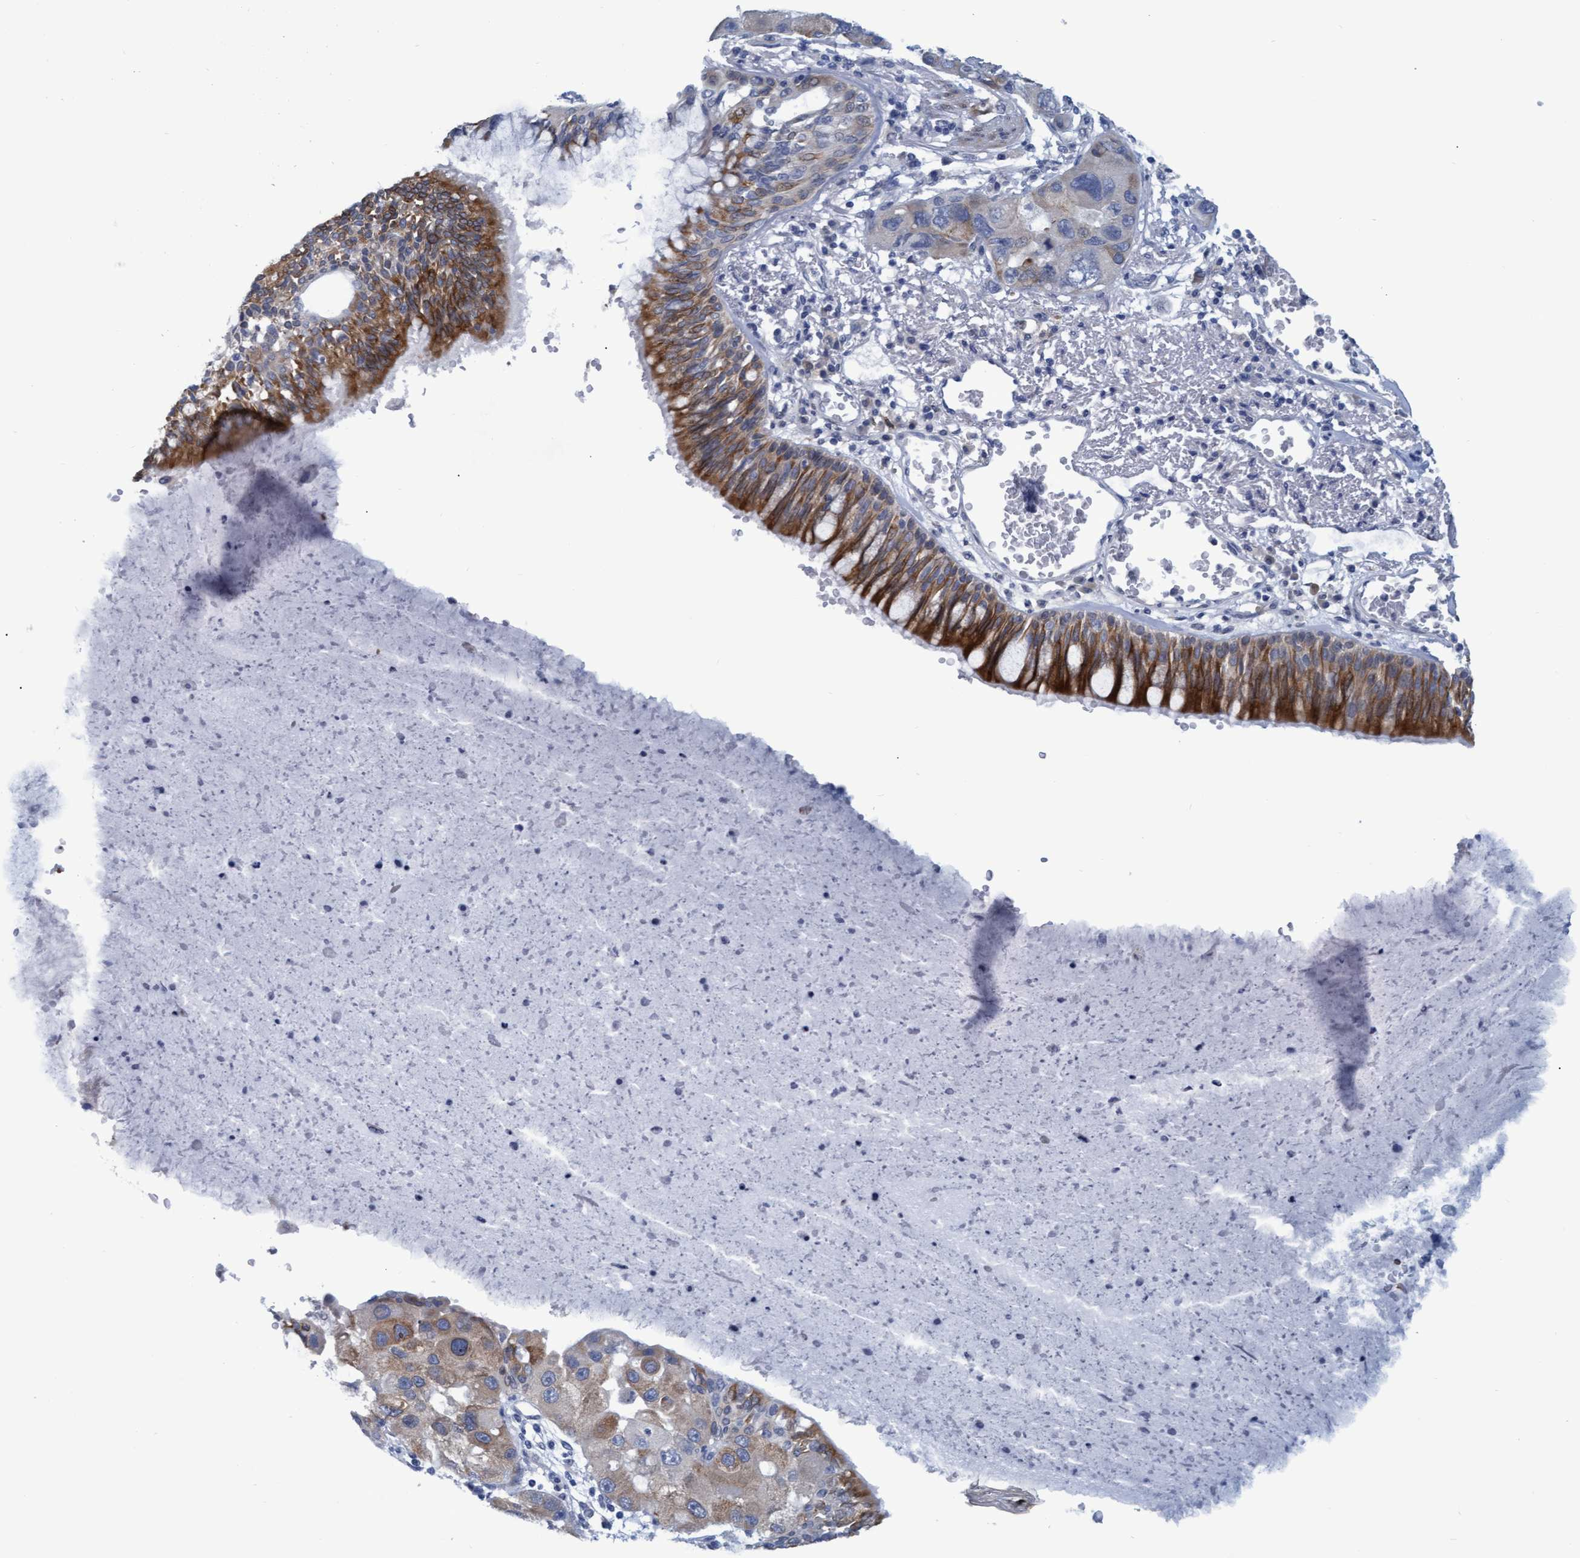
{"staining": {"intensity": "strong", "quantity": ">75%", "location": "cytoplasmic/membranous"}, "tissue": "bronchus", "cell_type": "Respiratory epithelial cells", "image_type": "normal", "snomed": [{"axis": "morphology", "description": "Normal tissue, NOS"}, {"axis": "morphology", "description": "Adenocarcinoma, NOS"}, {"axis": "morphology", "description": "Adenocarcinoma, metastatic, NOS"}, {"axis": "topography", "description": "Lymph node"}, {"axis": "topography", "description": "Bronchus"}, {"axis": "topography", "description": "Lung"}], "caption": "Immunohistochemical staining of benign human bronchus shows high levels of strong cytoplasmic/membranous staining in about >75% of respiratory epithelial cells.", "gene": "SSTR3", "patient": {"sex": "female", "age": 54}}